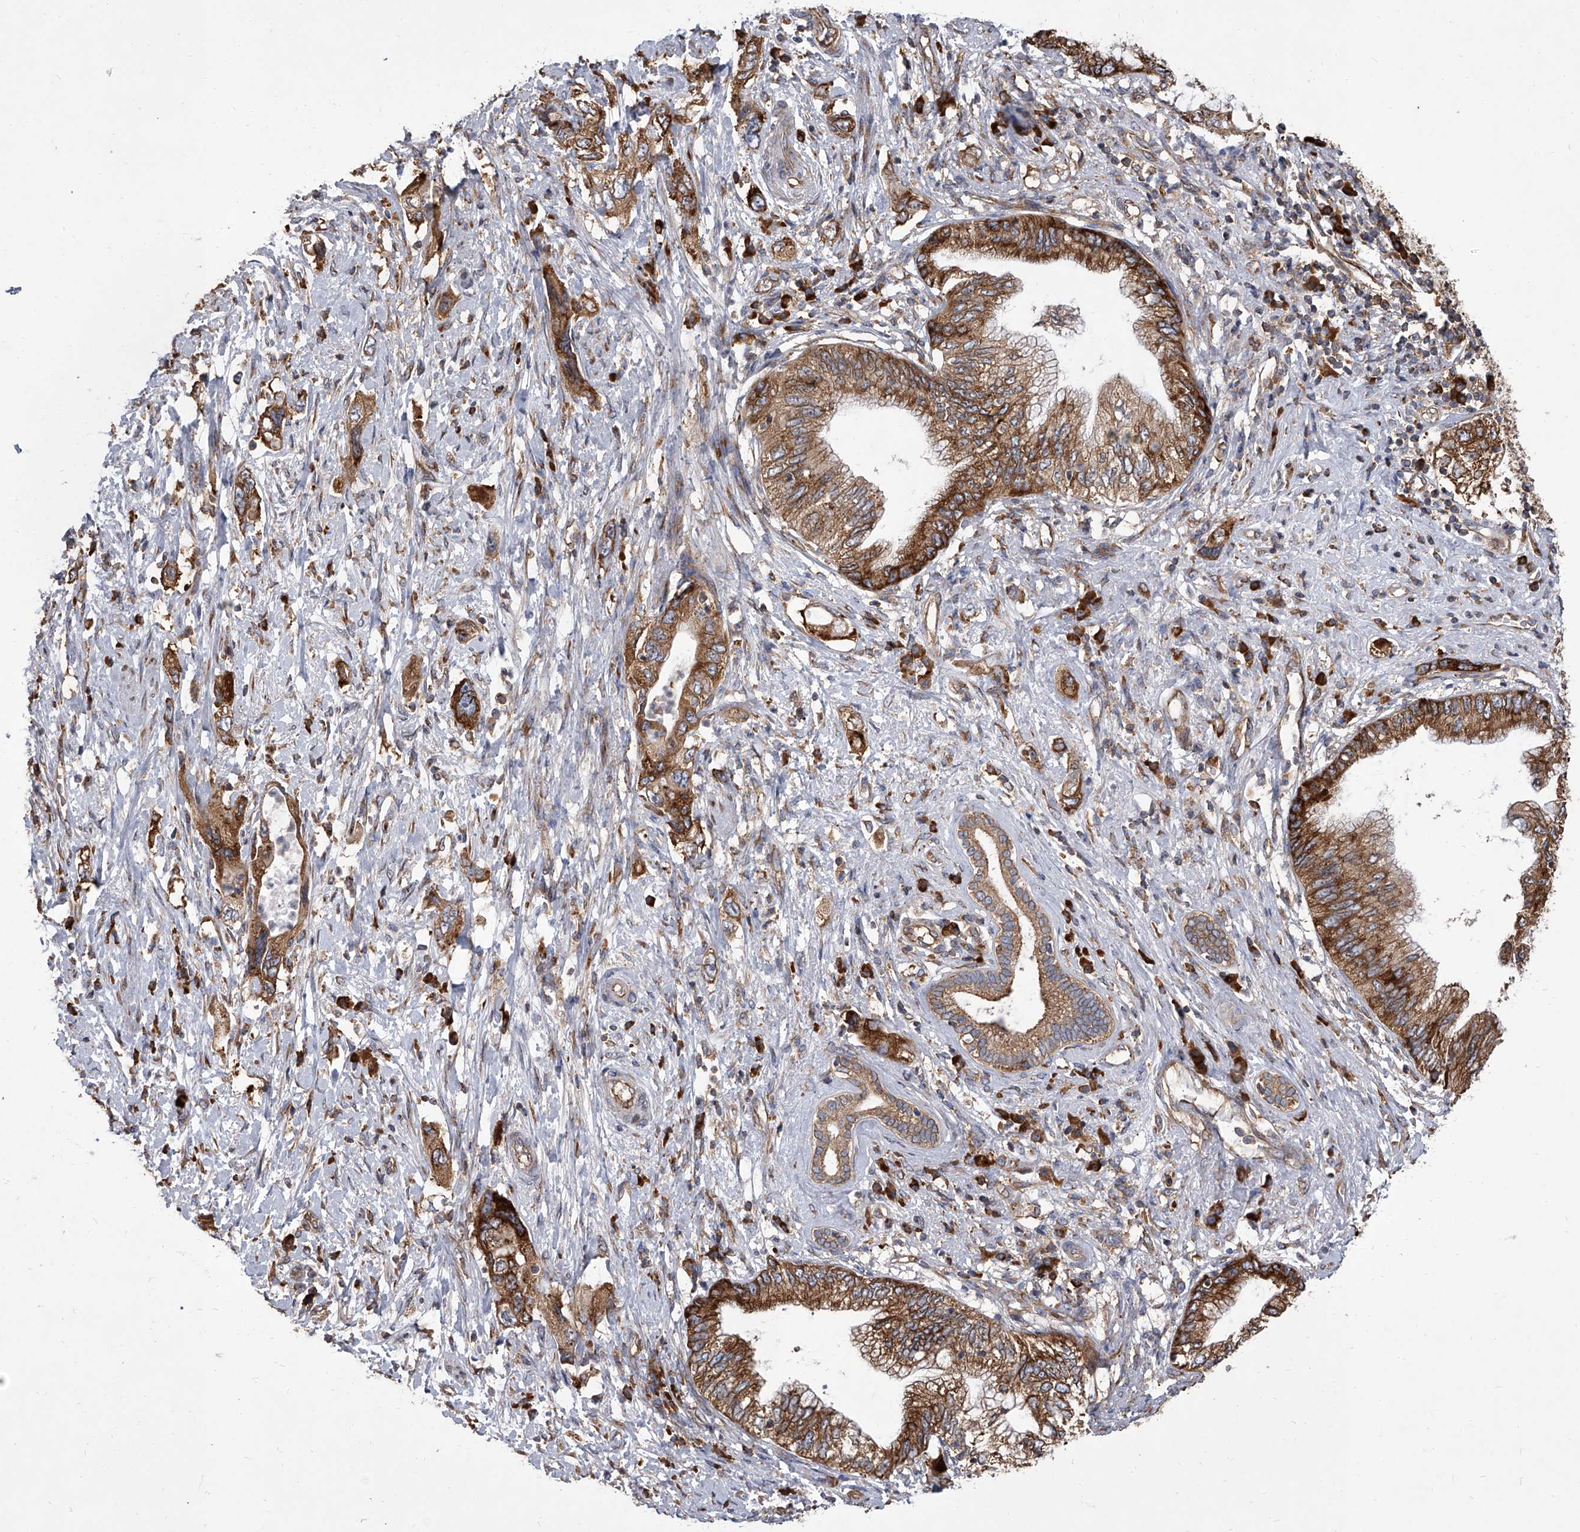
{"staining": {"intensity": "strong", "quantity": ">75%", "location": "cytoplasmic/membranous"}, "tissue": "pancreatic cancer", "cell_type": "Tumor cells", "image_type": "cancer", "snomed": [{"axis": "morphology", "description": "Adenocarcinoma, NOS"}, {"axis": "topography", "description": "Pancreas"}], "caption": "Protein analysis of adenocarcinoma (pancreatic) tissue displays strong cytoplasmic/membranous expression in approximately >75% of tumor cells.", "gene": "EIF2S2", "patient": {"sex": "female", "age": 73}}